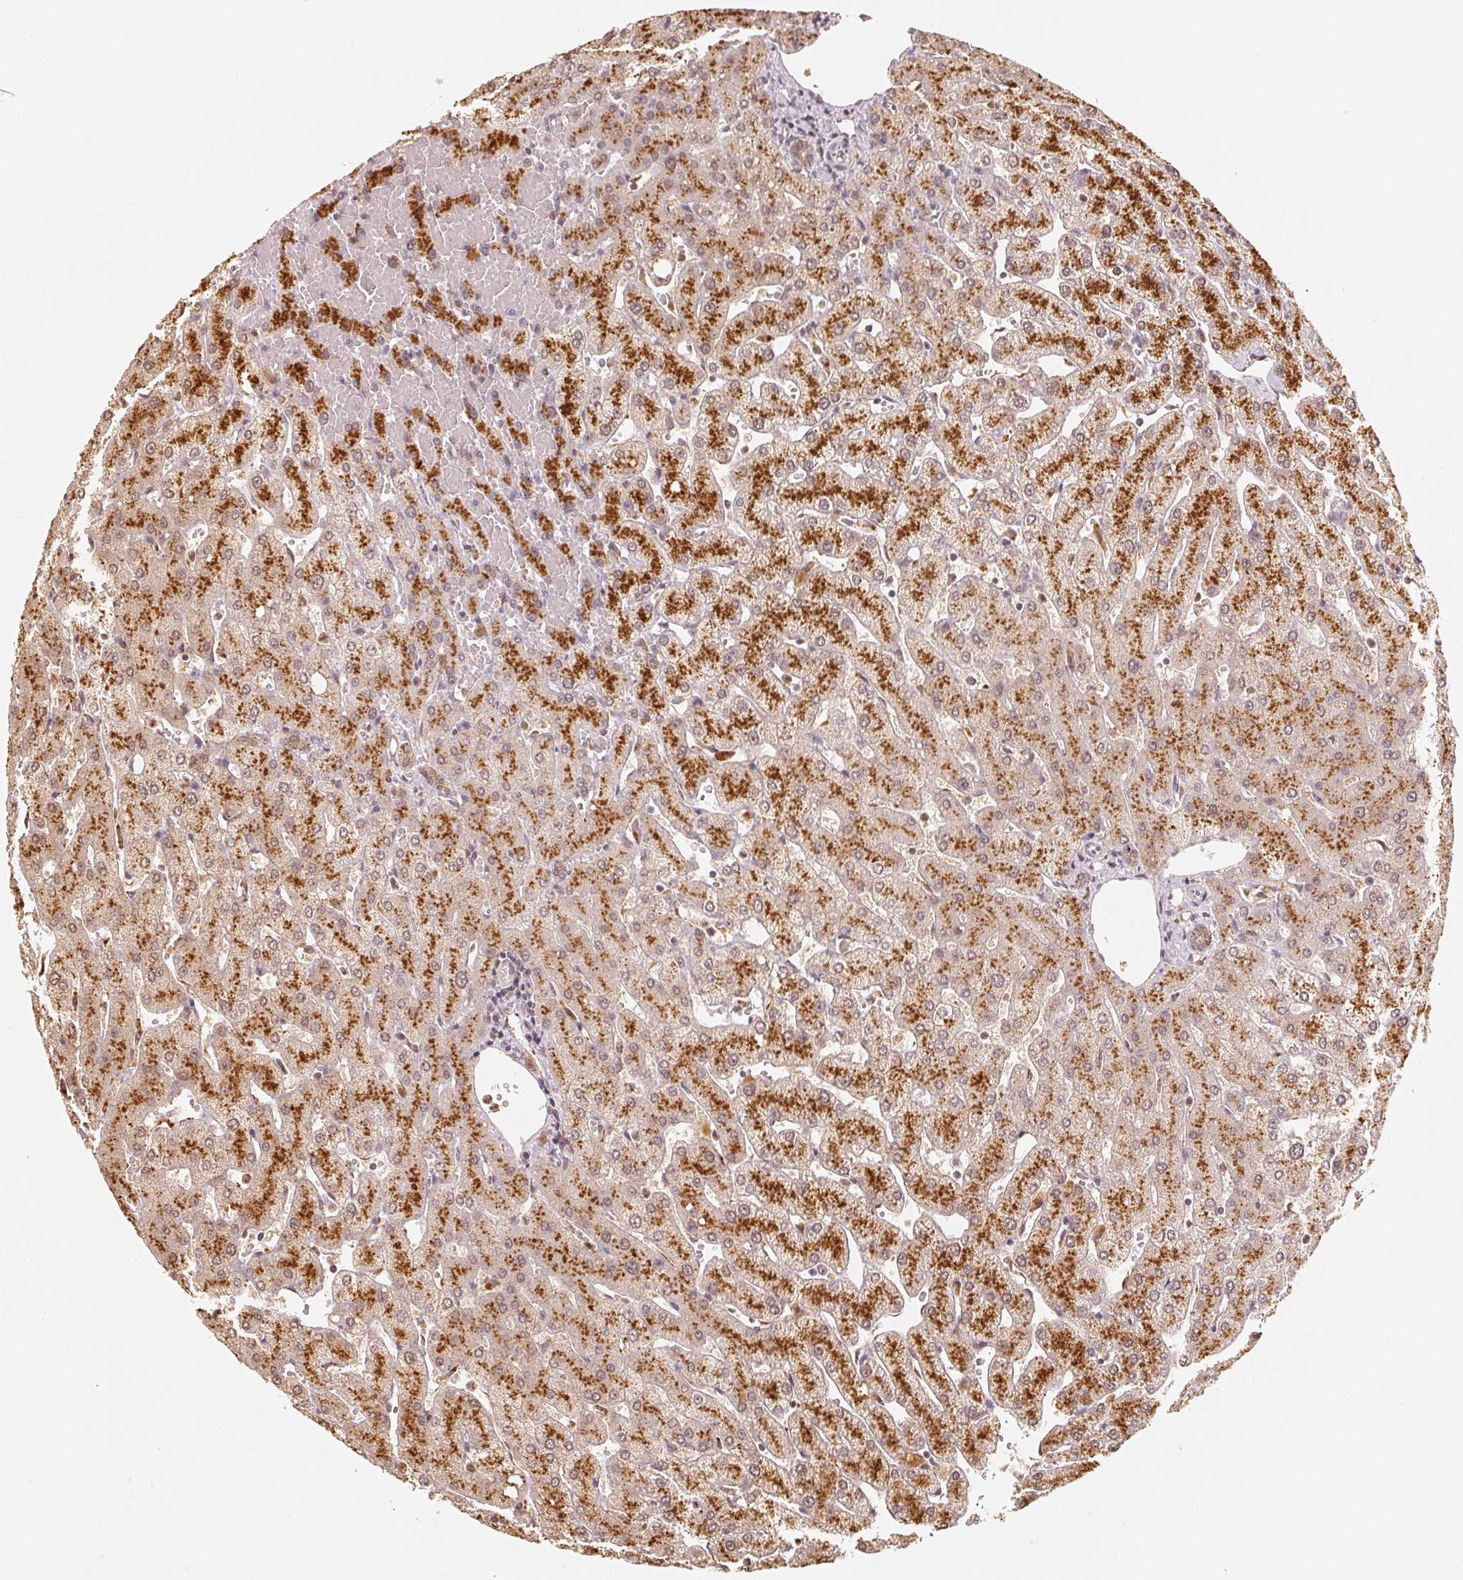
{"staining": {"intensity": "weak", "quantity": ">75%", "location": "cytoplasmic/membranous"}, "tissue": "liver", "cell_type": "Cholangiocytes", "image_type": "normal", "snomed": [{"axis": "morphology", "description": "Normal tissue, NOS"}, {"axis": "topography", "description": "Liver"}], "caption": "Liver stained for a protein (brown) demonstrates weak cytoplasmic/membranous positive expression in about >75% of cholangiocytes.", "gene": "GUSB", "patient": {"sex": "female", "age": 54}}